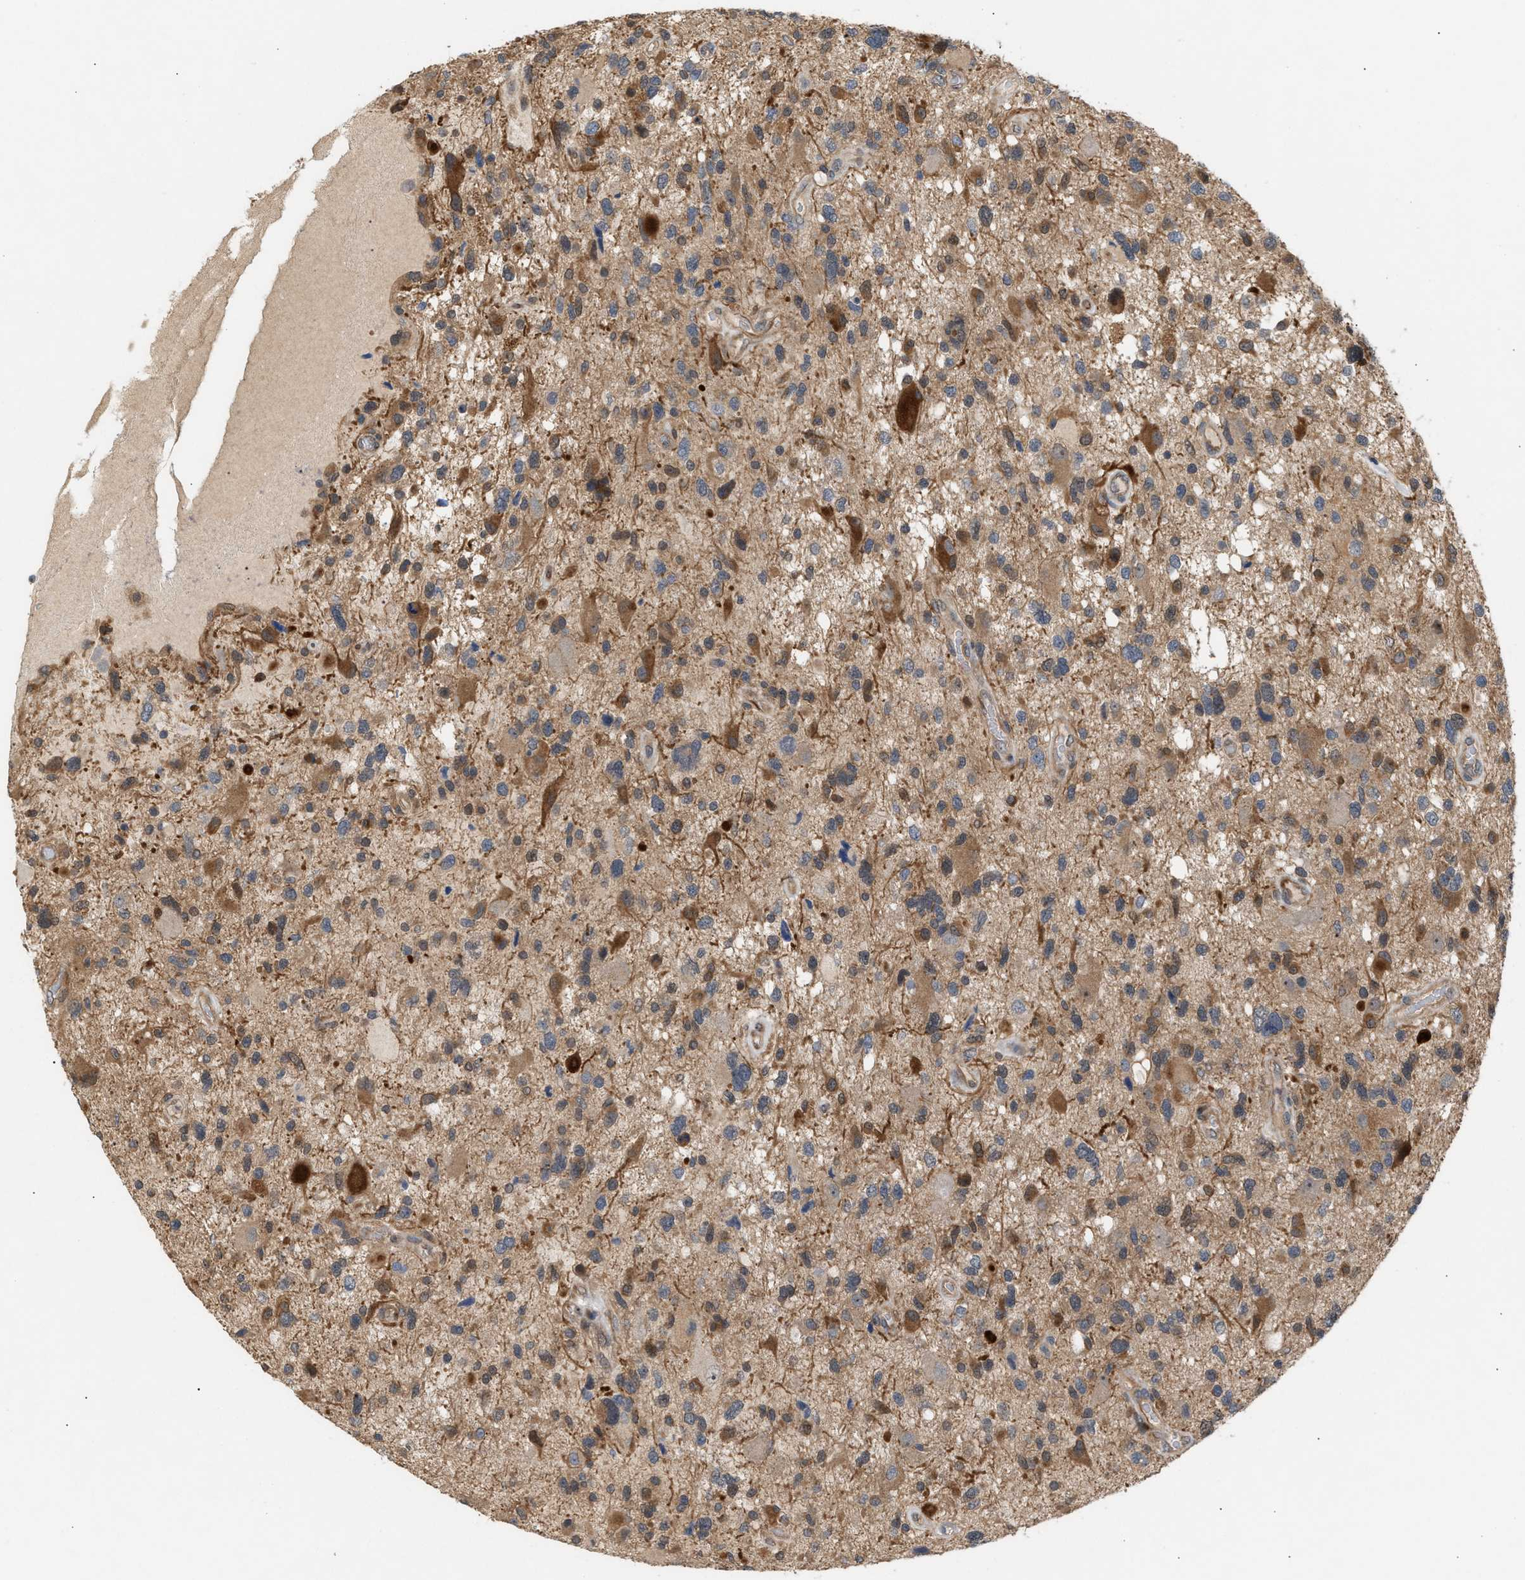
{"staining": {"intensity": "moderate", "quantity": ">75%", "location": "cytoplasmic/membranous"}, "tissue": "glioma", "cell_type": "Tumor cells", "image_type": "cancer", "snomed": [{"axis": "morphology", "description": "Glioma, malignant, High grade"}, {"axis": "topography", "description": "Brain"}], "caption": "Immunohistochemical staining of human glioma displays medium levels of moderate cytoplasmic/membranous expression in approximately >75% of tumor cells.", "gene": "GLOD4", "patient": {"sex": "male", "age": 33}}